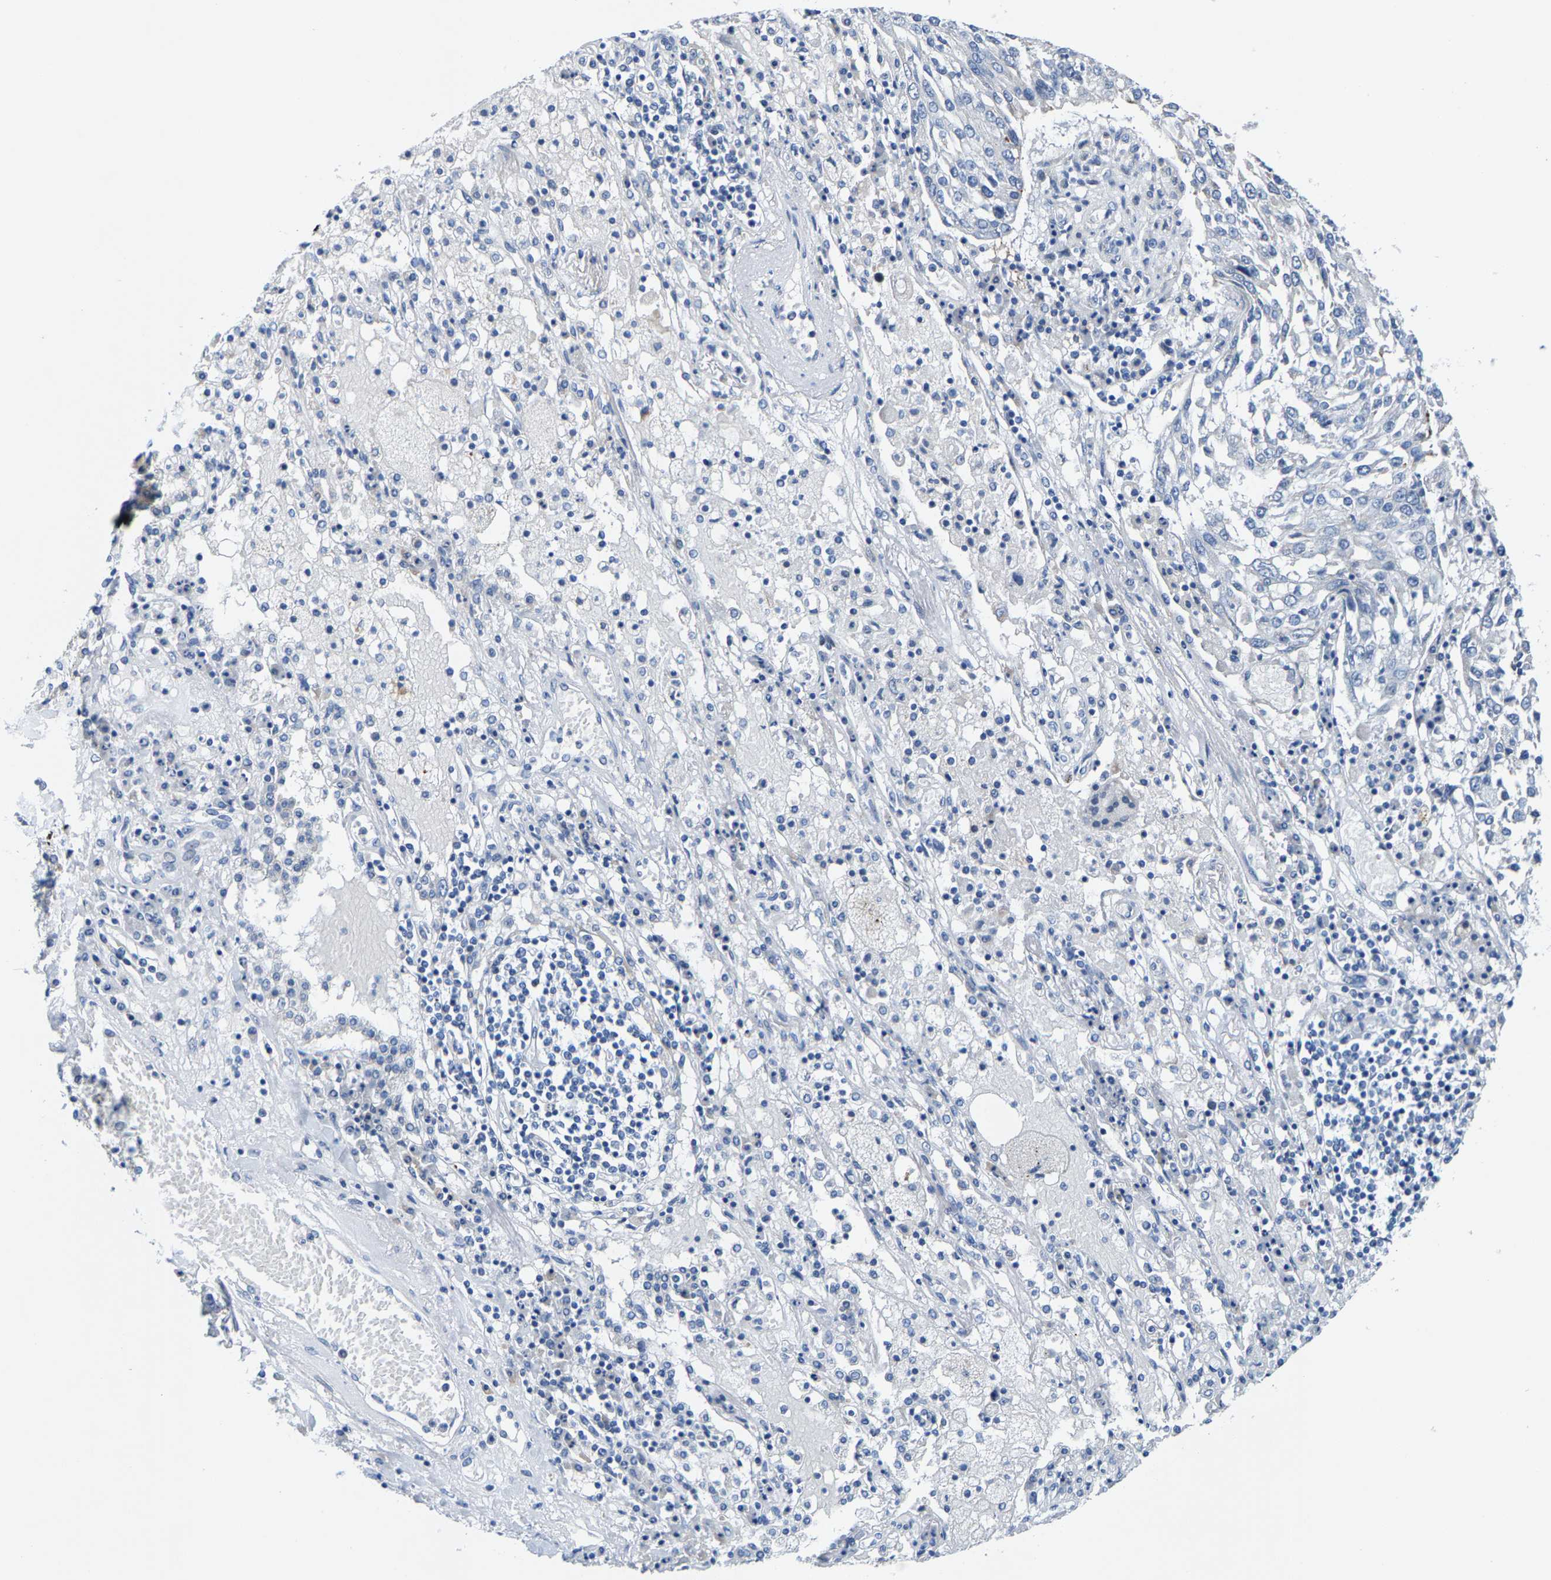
{"staining": {"intensity": "negative", "quantity": "none", "location": "none"}, "tissue": "lung cancer", "cell_type": "Tumor cells", "image_type": "cancer", "snomed": [{"axis": "morphology", "description": "Squamous cell carcinoma, NOS"}, {"axis": "topography", "description": "Lung"}], "caption": "High power microscopy micrograph of an immunohistochemistry (IHC) photomicrograph of lung squamous cell carcinoma, revealing no significant expression in tumor cells.", "gene": "KLHL1", "patient": {"sex": "male", "age": 65}}